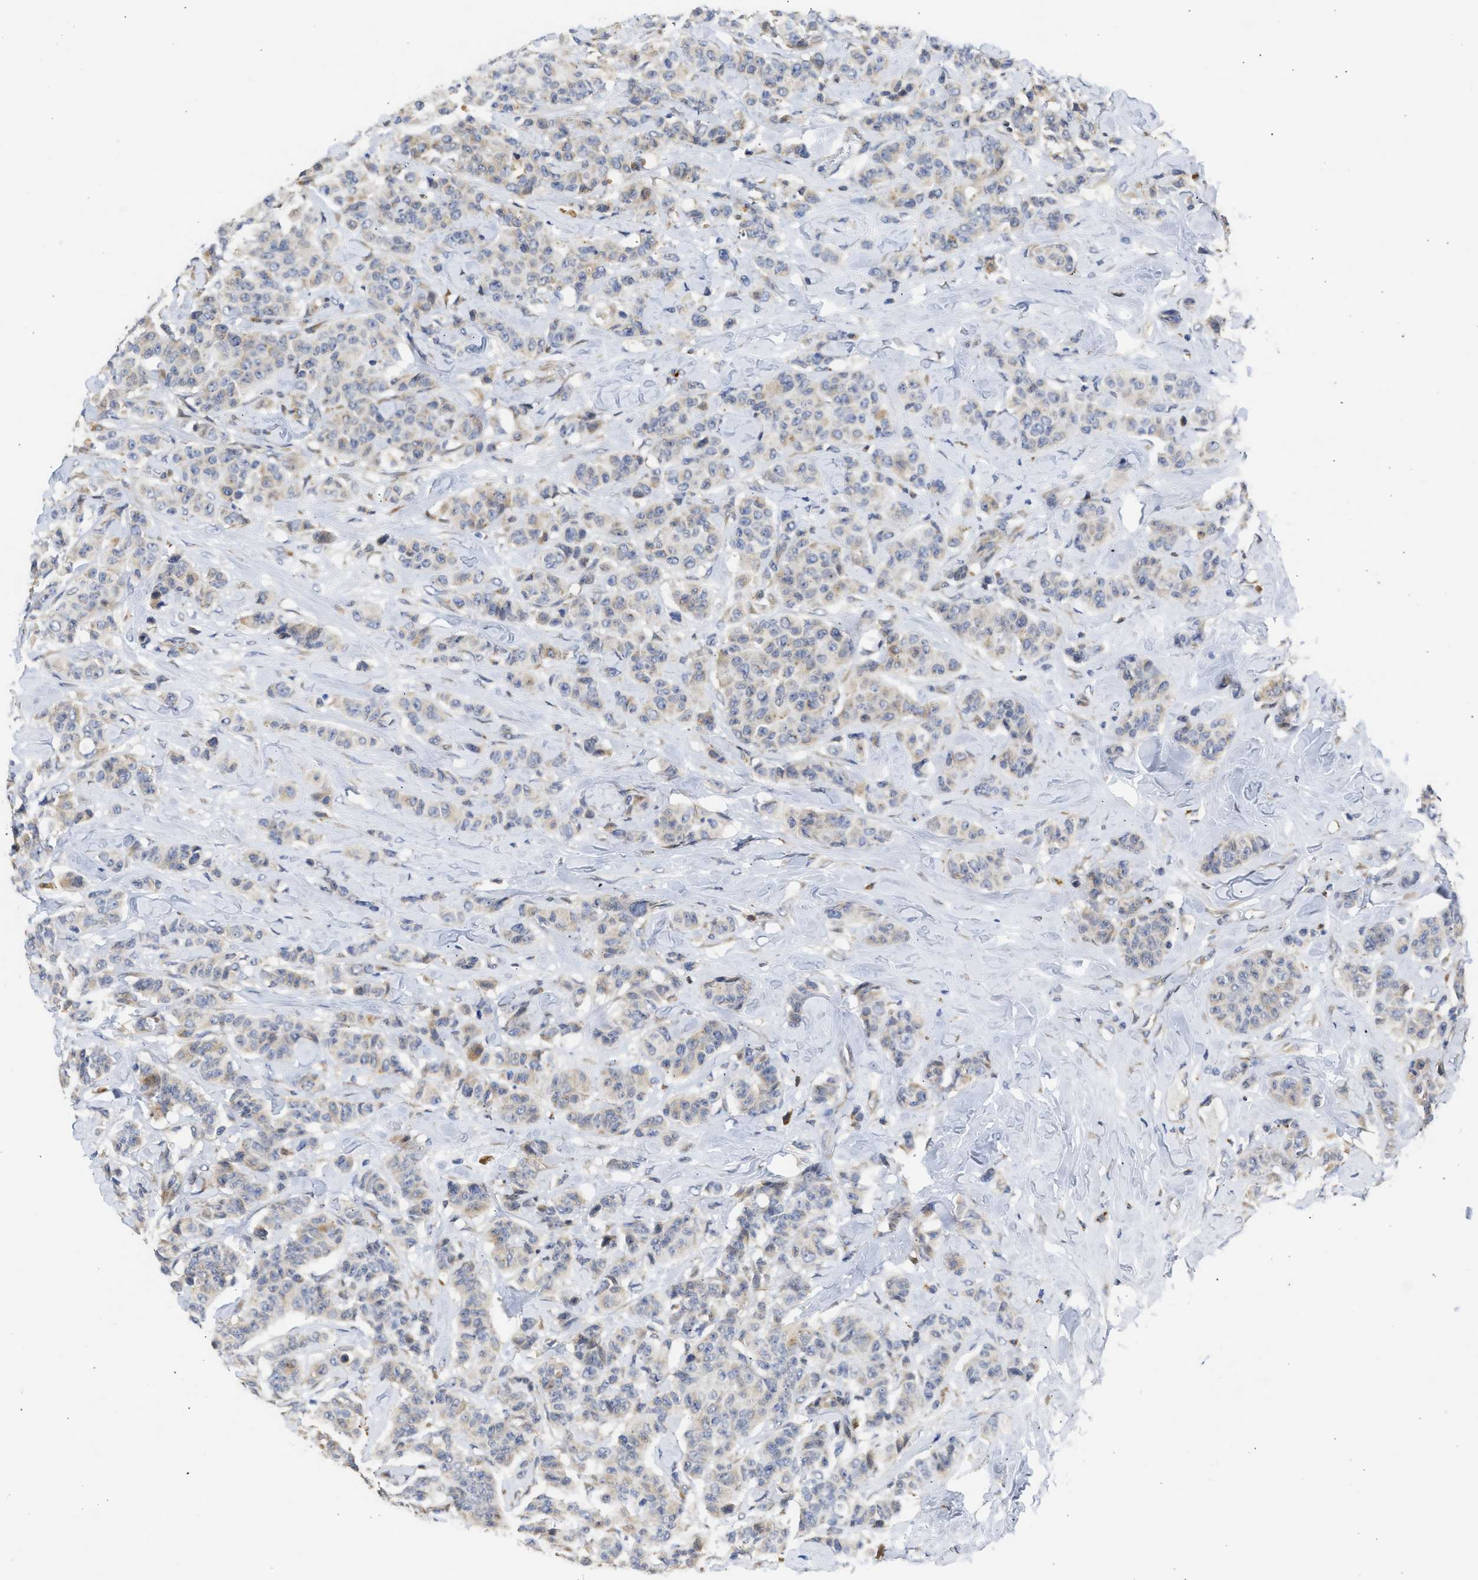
{"staining": {"intensity": "weak", "quantity": ">75%", "location": "cytoplasmic/membranous"}, "tissue": "breast cancer", "cell_type": "Tumor cells", "image_type": "cancer", "snomed": [{"axis": "morphology", "description": "Normal tissue, NOS"}, {"axis": "morphology", "description": "Duct carcinoma"}, {"axis": "topography", "description": "Breast"}], "caption": "Immunohistochemical staining of human breast cancer shows low levels of weak cytoplasmic/membranous protein positivity in approximately >75% of tumor cells.", "gene": "TMED1", "patient": {"sex": "female", "age": 40}}